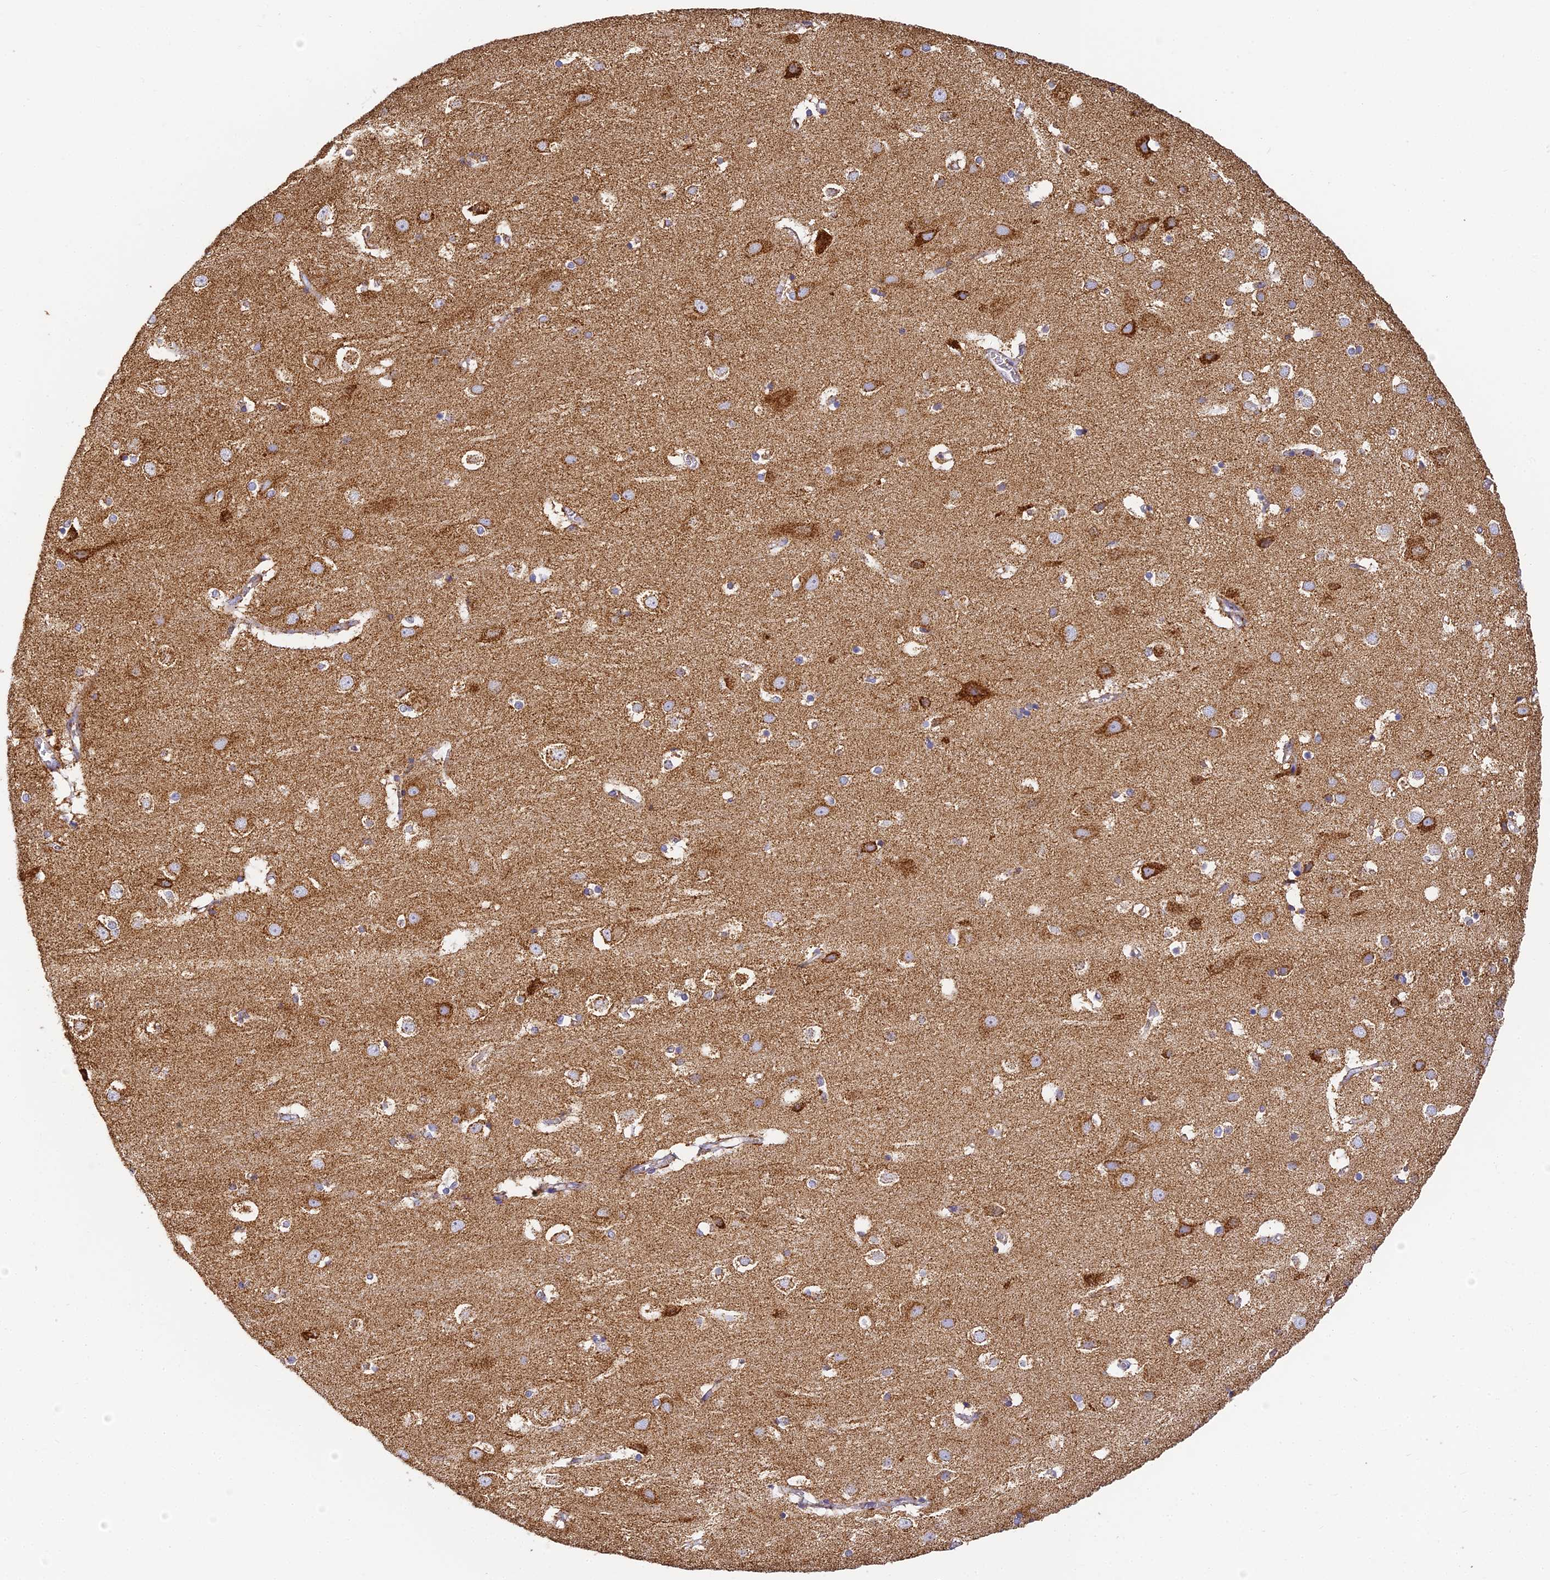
{"staining": {"intensity": "moderate", "quantity": ">75%", "location": "cytoplasmic/membranous"}, "tissue": "cerebral cortex", "cell_type": "Endothelial cells", "image_type": "normal", "snomed": [{"axis": "morphology", "description": "Normal tissue, NOS"}, {"axis": "topography", "description": "Cerebral cortex"}], "caption": "Protein expression by IHC shows moderate cytoplasmic/membranous staining in about >75% of endothelial cells in normal cerebral cortex. The protein of interest is stained brown, and the nuclei are stained in blue (DAB IHC with brightfield microscopy, high magnification).", "gene": "COX6C", "patient": {"sex": "male", "age": 54}}